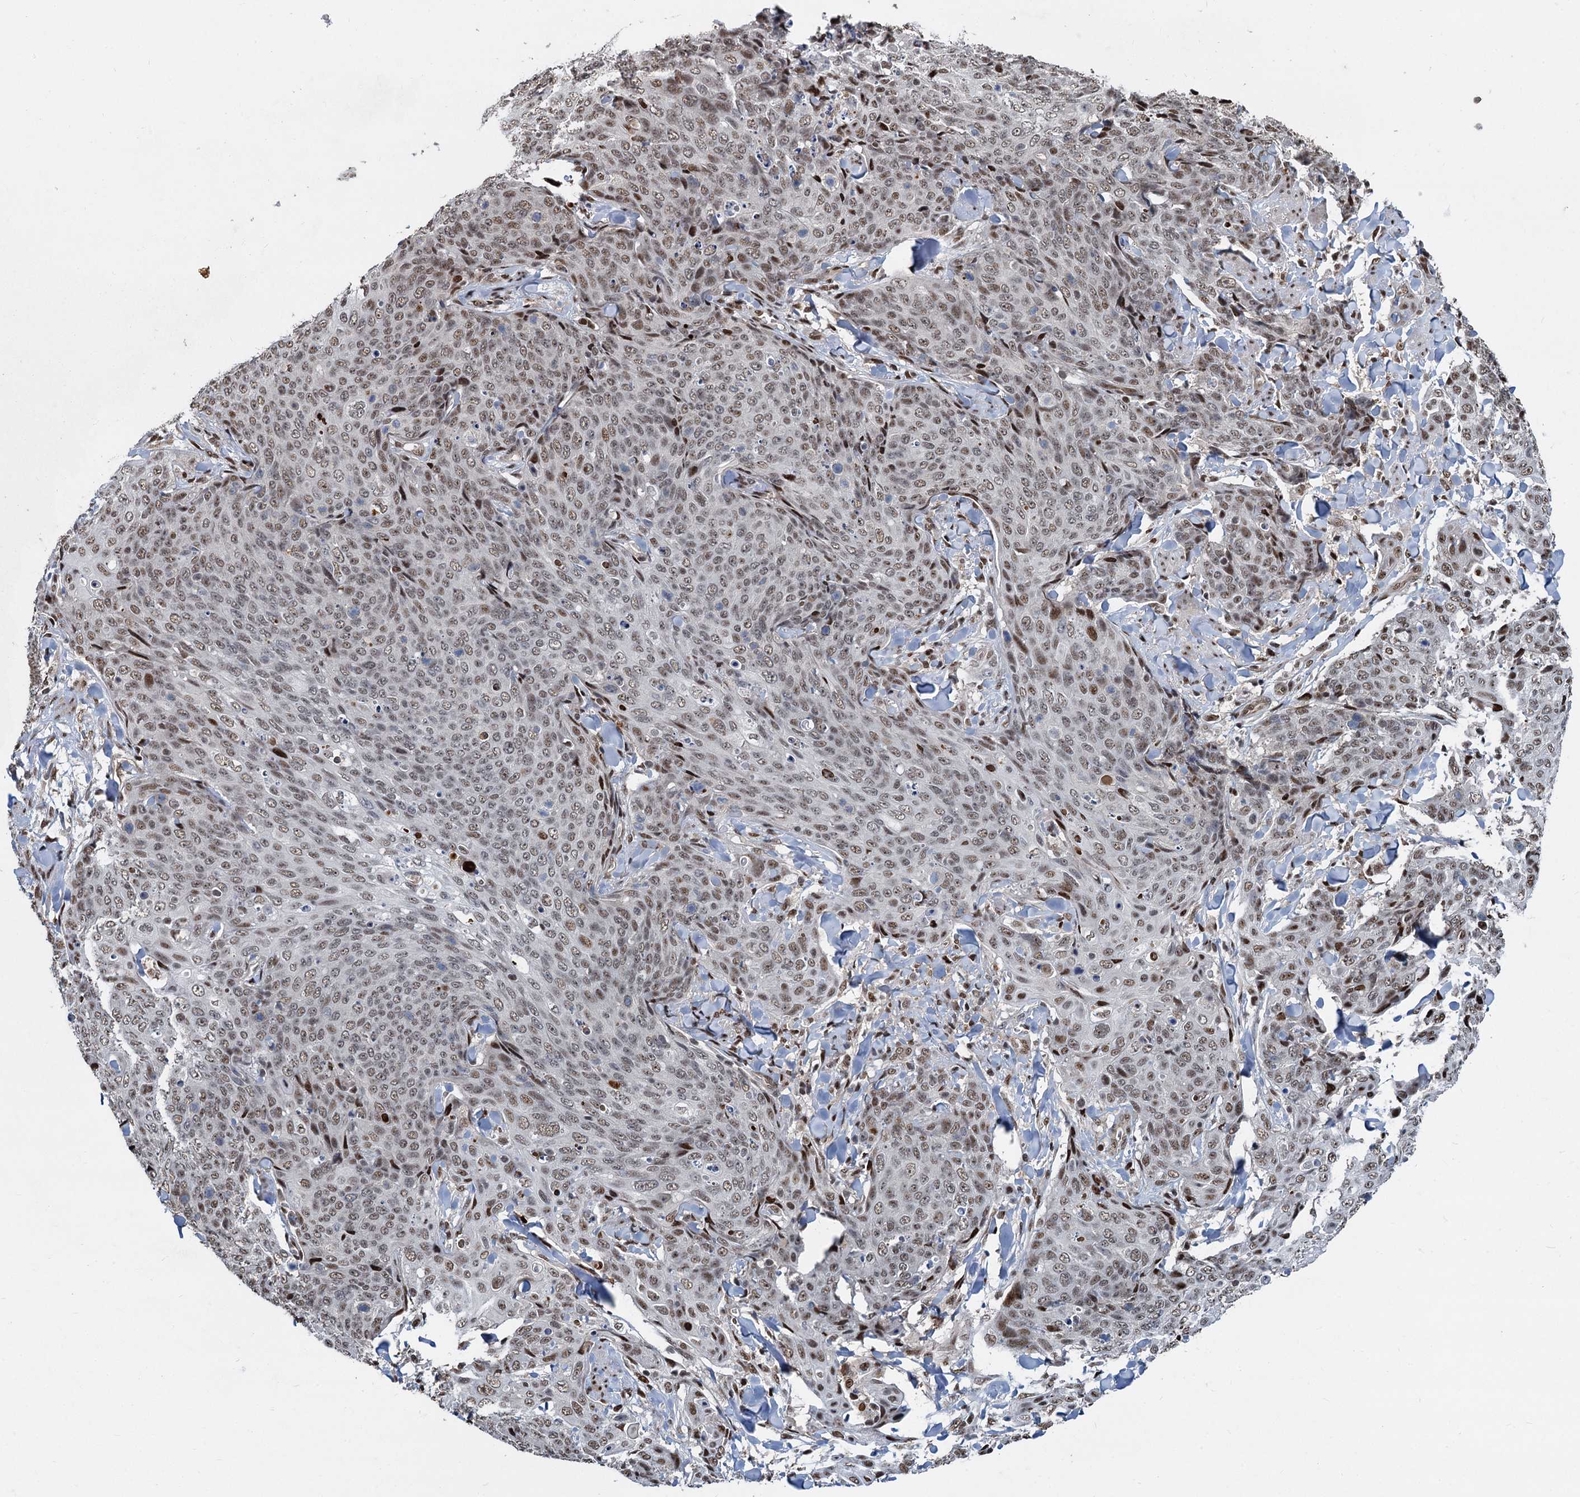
{"staining": {"intensity": "weak", "quantity": ">75%", "location": "nuclear"}, "tissue": "skin cancer", "cell_type": "Tumor cells", "image_type": "cancer", "snomed": [{"axis": "morphology", "description": "Squamous cell carcinoma, NOS"}, {"axis": "topography", "description": "Skin"}, {"axis": "topography", "description": "Vulva"}], "caption": "Immunohistochemical staining of human skin squamous cell carcinoma shows weak nuclear protein positivity in about >75% of tumor cells. Ihc stains the protein in brown and the nuclei are stained blue.", "gene": "ANKRD49", "patient": {"sex": "female", "age": 85}}